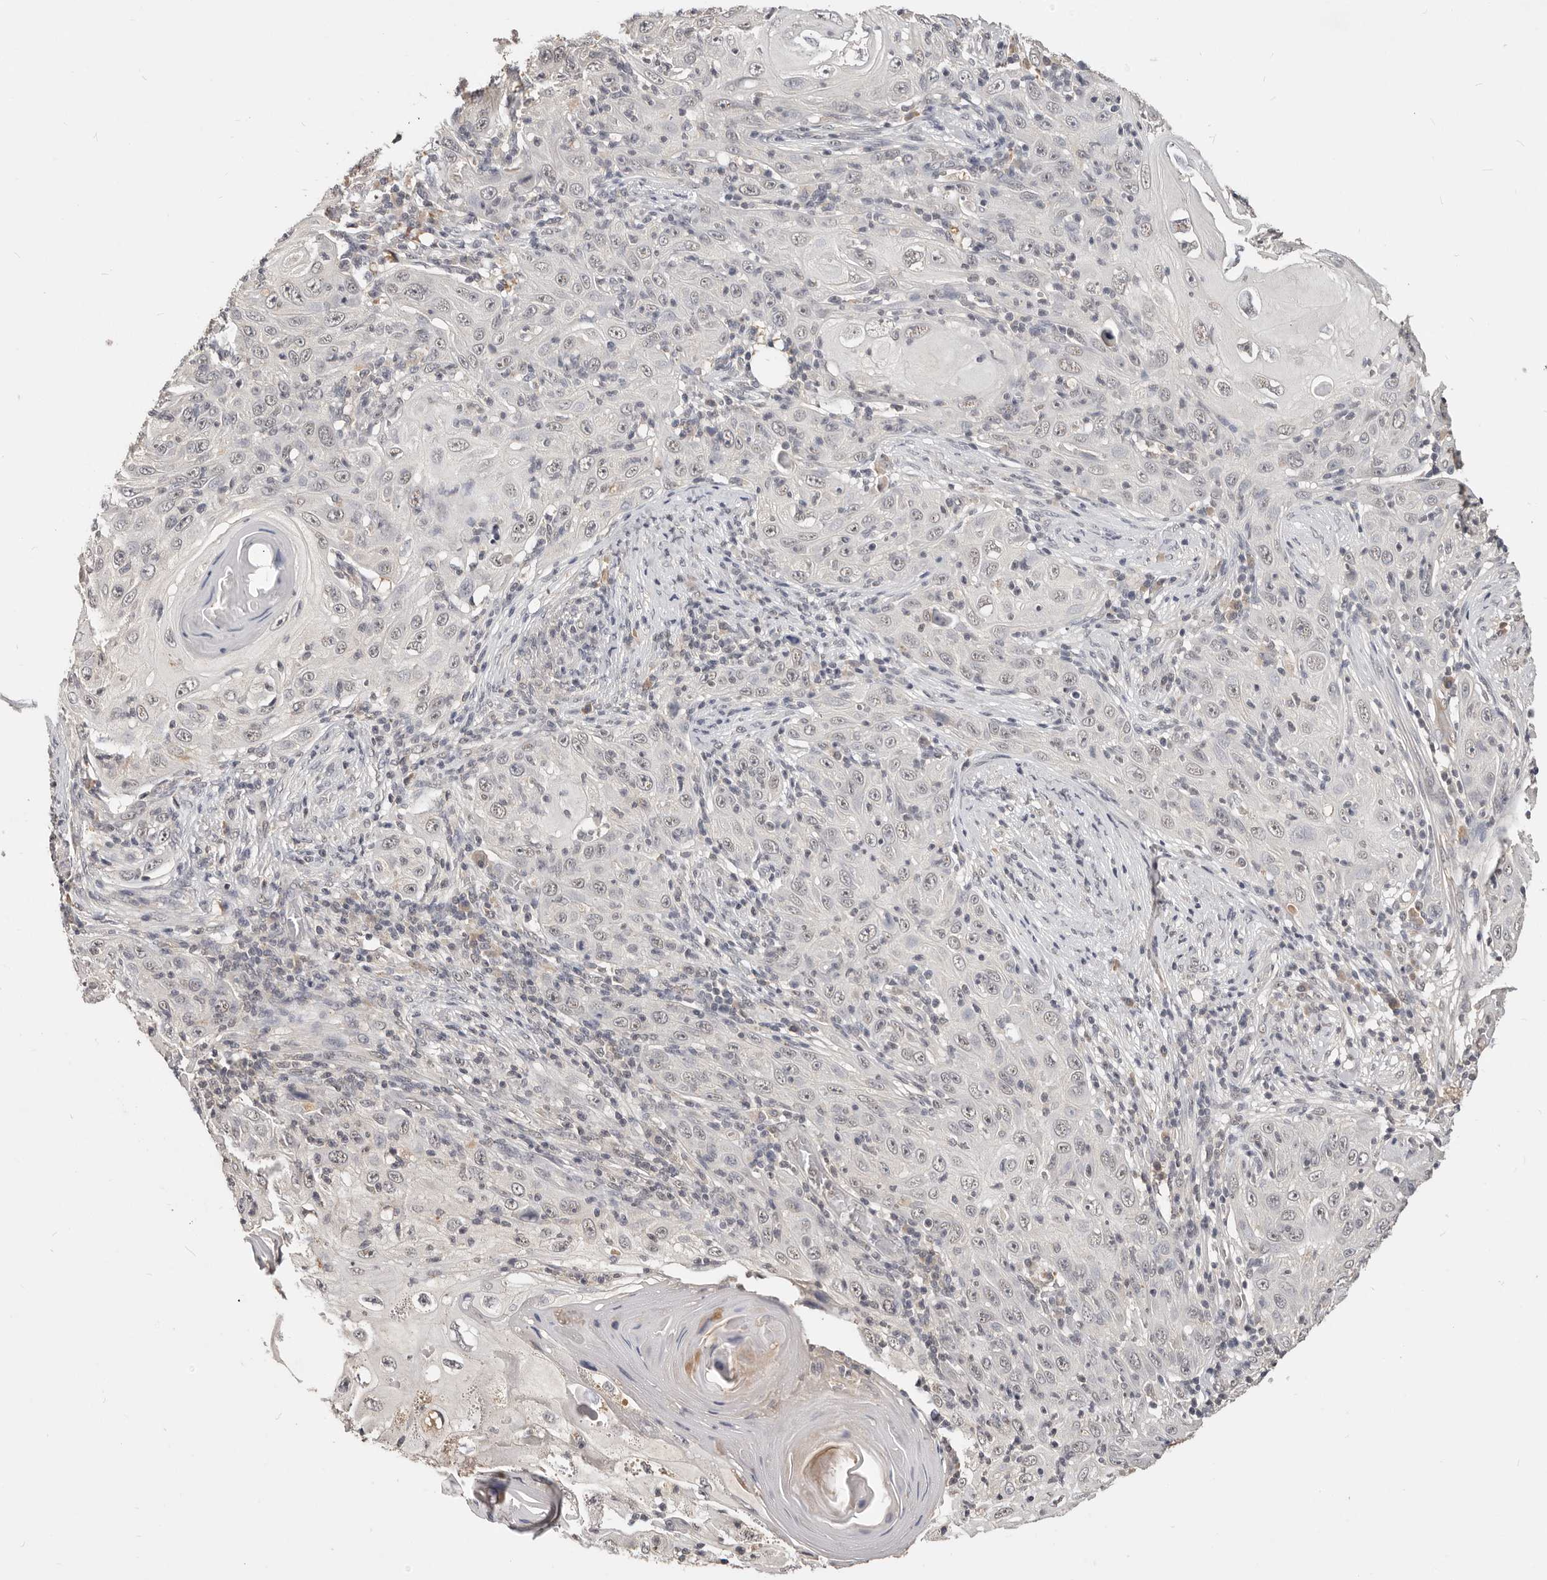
{"staining": {"intensity": "negative", "quantity": "none", "location": "none"}, "tissue": "skin cancer", "cell_type": "Tumor cells", "image_type": "cancer", "snomed": [{"axis": "morphology", "description": "Squamous cell carcinoma, NOS"}, {"axis": "topography", "description": "Skin"}], "caption": "Immunohistochemistry of human skin squamous cell carcinoma reveals no expression in tumor cells.", "gene": "TSPAN13", "patient": {"sex": "female", "age": 88}}